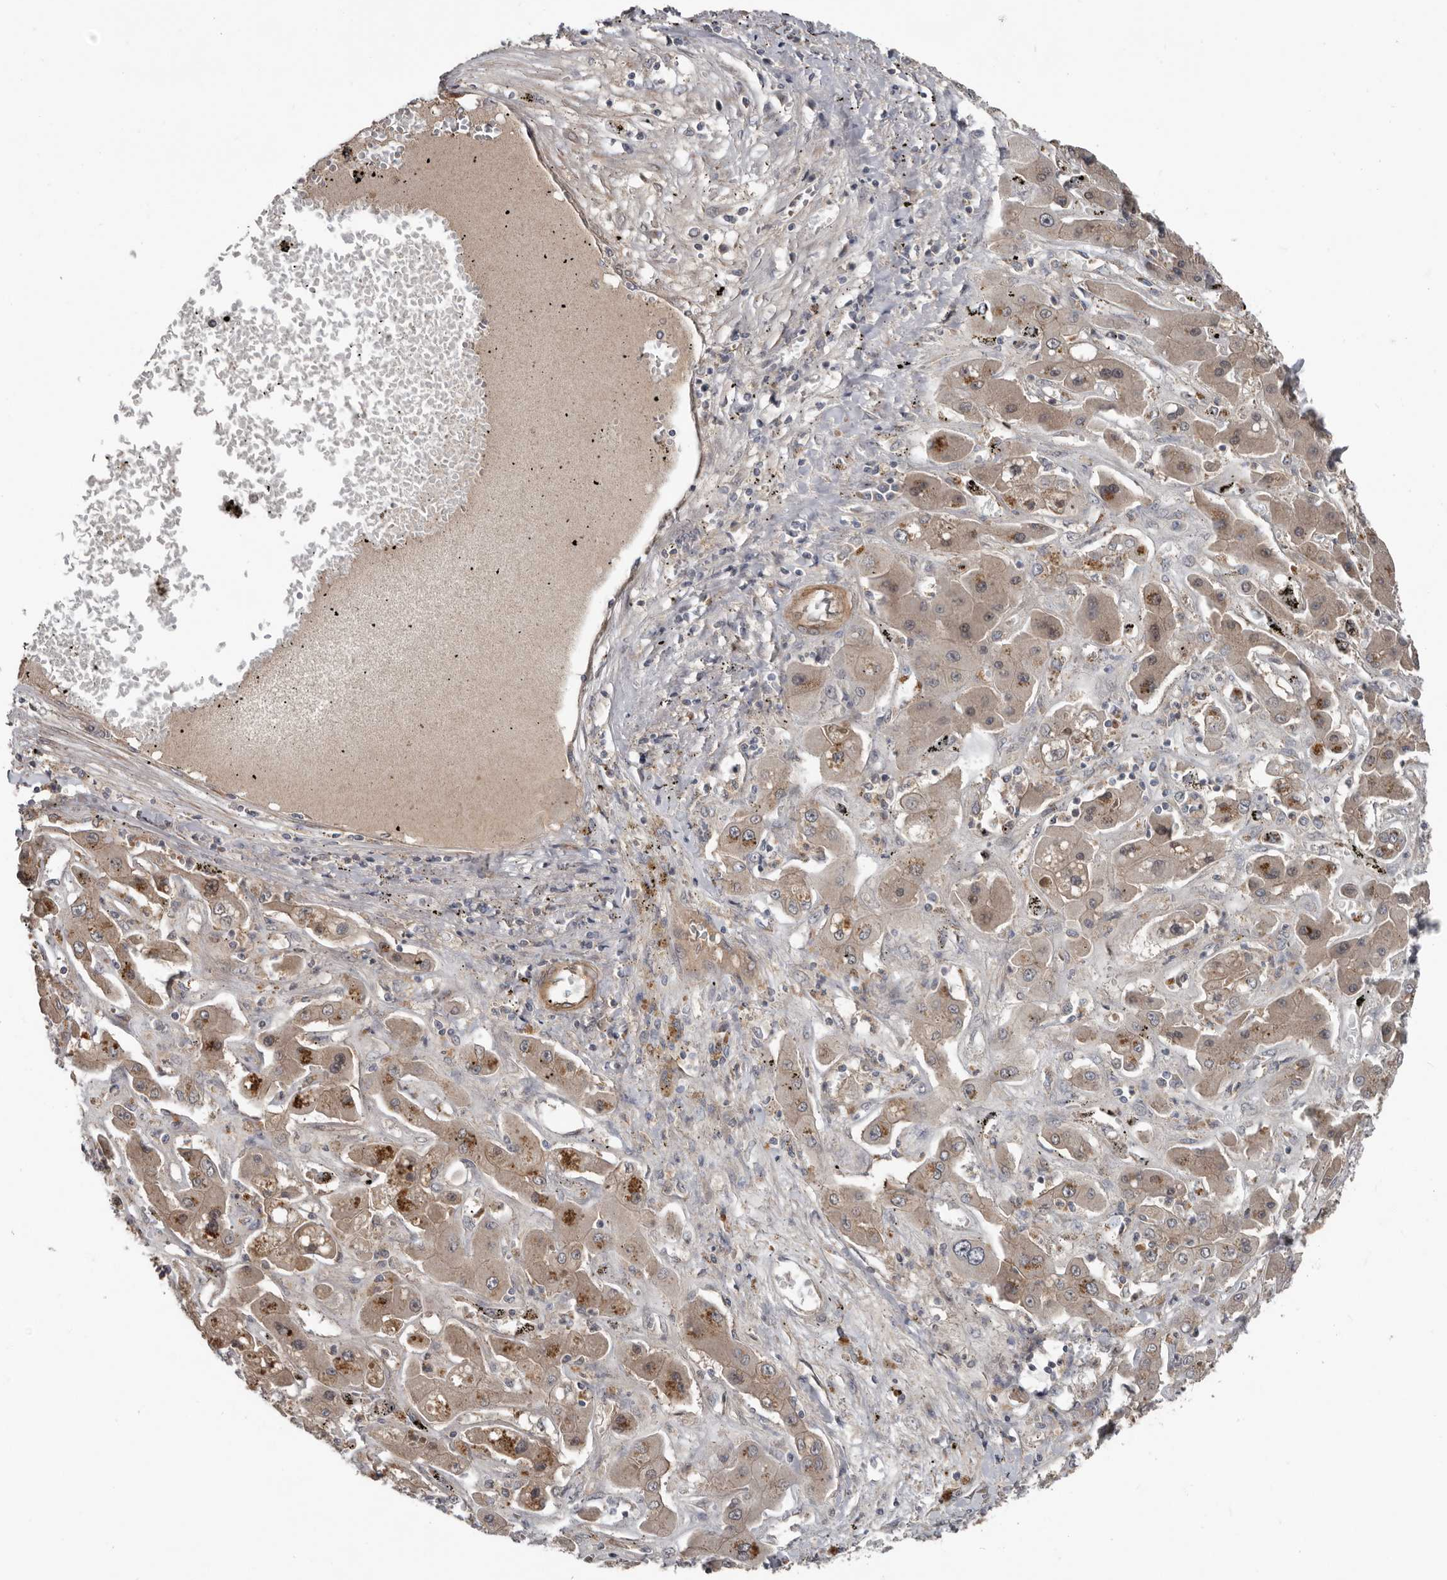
{"staining": {"intensity": "weak", "quantity": ">75%", "location": "cytoplasmic/membranous"}, "tissue": "liver cancer", "cell_type": "Tumor cells", "image_type": "cancer", "snomed": [{"axis": "morphology", "description": "Cholangiocarcinoma"}, {"axis": "topography", "description": "Liver"}], "caption": "Cholangiocarcinoma (liver) stained with DAB IHC displays low levels of weak cytoplasmic/membranous positivity in about >75% of tumor cells.", "gene": "DNAJB4", "patient": {"sex": "male", "age": 67}}